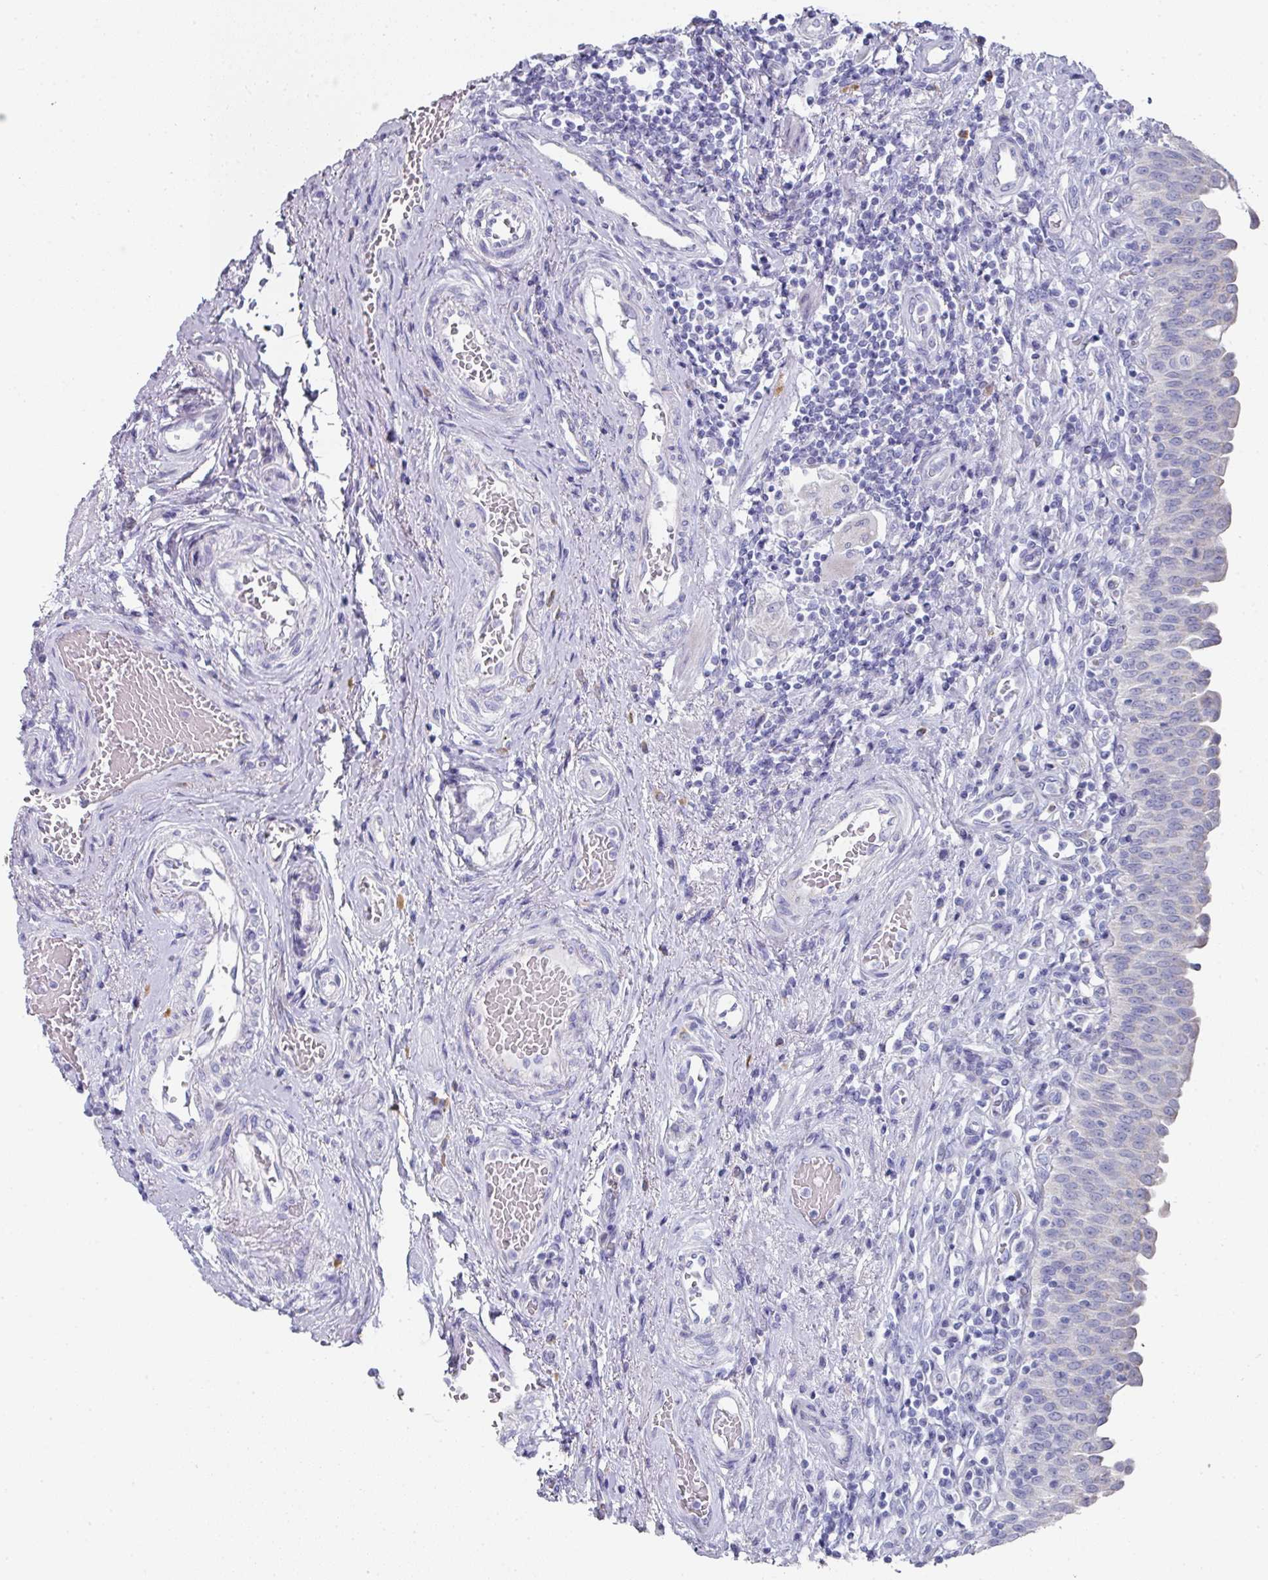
{"staining": {"intensity": "negative", "quantity": "none", "location": "none"}, "tissue": "urinary bladder", "cell_type": "Urothelial cells", "image_type": "normal", "snomed": [{"axis": "morphology", "description": "Normal tissue, NOS"}, {"axis": "topography", "description": "Urinary bladder"}], "caption": "The photomicrograph shows no staining of urothelial cells in normal urinary bladder.", "gene": "SETBP1", "patient": {"sex": "male", "age": 71}}